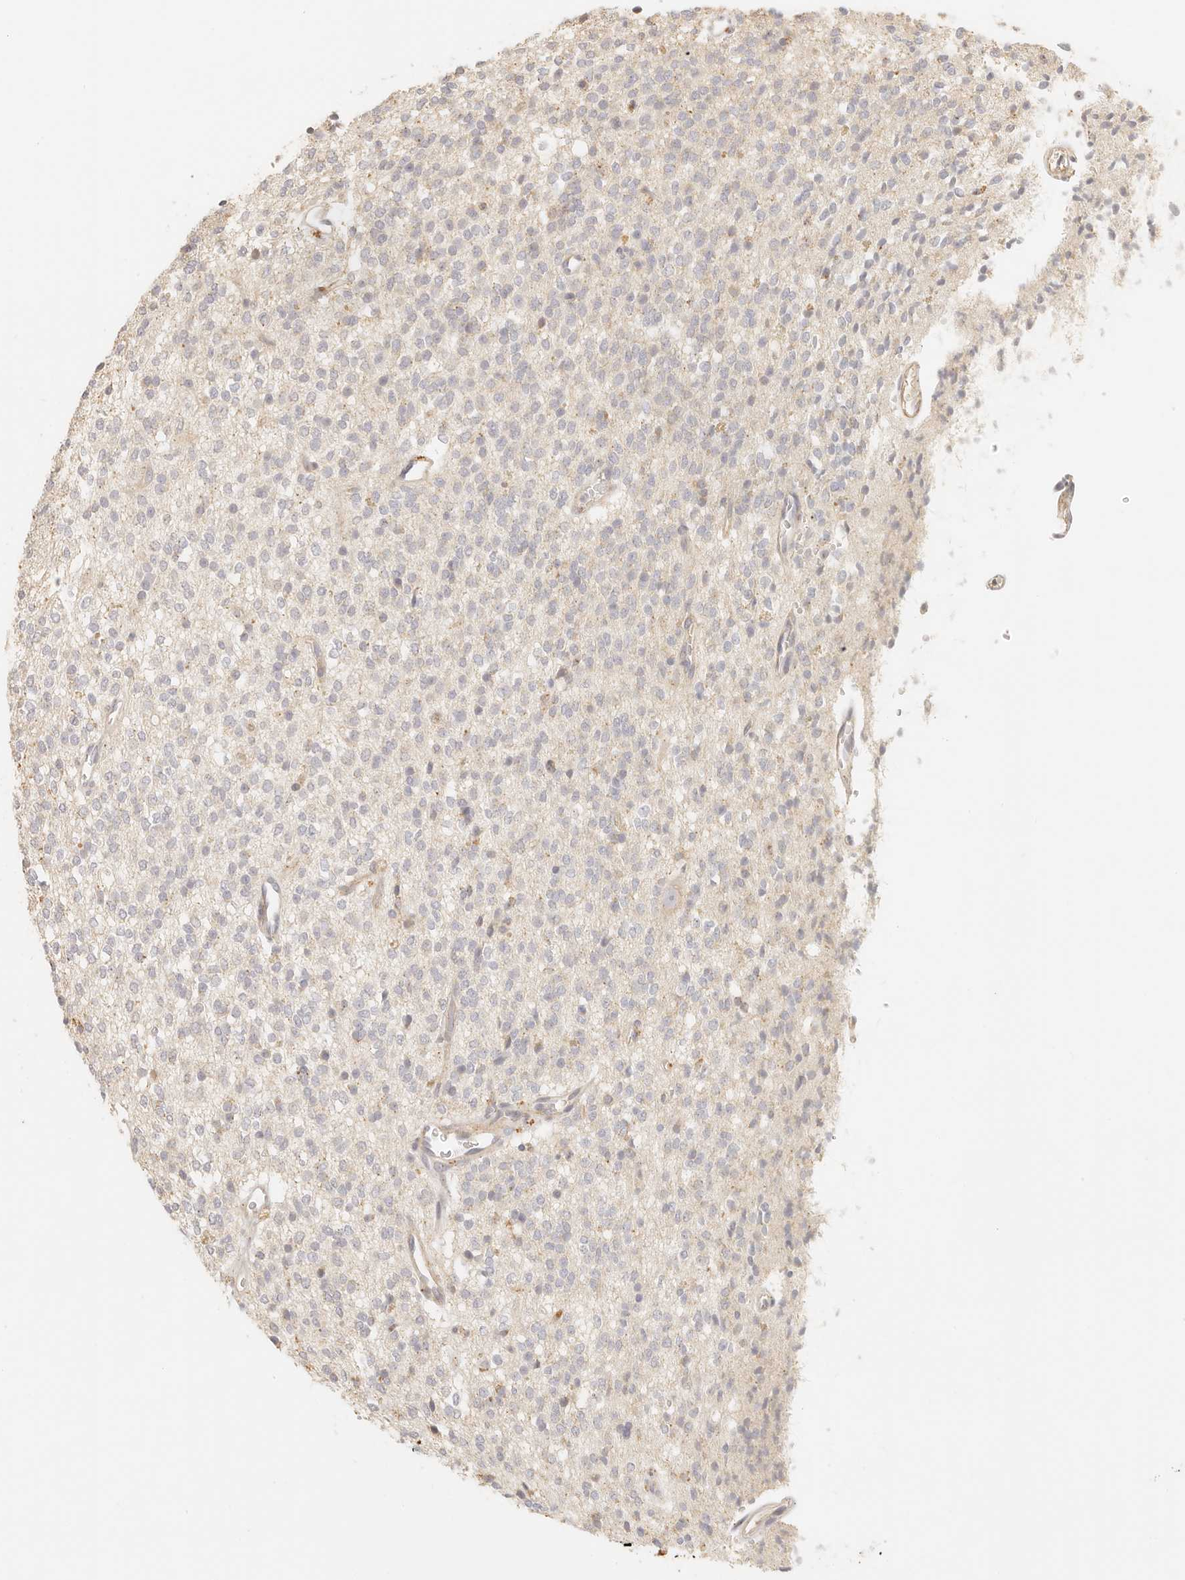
{"staining": {"intensity": "negative", "quantity": "none", "location": "none"}, "tissue": "glioma", "cell_type": "Tumor cells", "image_type": "cancer", "snomed": [{"axis": "morphology", "description": "Glioma, malignant, High grade"}, {"axis": "topography", "description": "Brain"}], "caption": "IHC micrograph of glioma stained for a protein (brown), which shows no positivity in tumor cells.", "gene": "CNMD", "patient": {"sex": "male", "age": 34}}